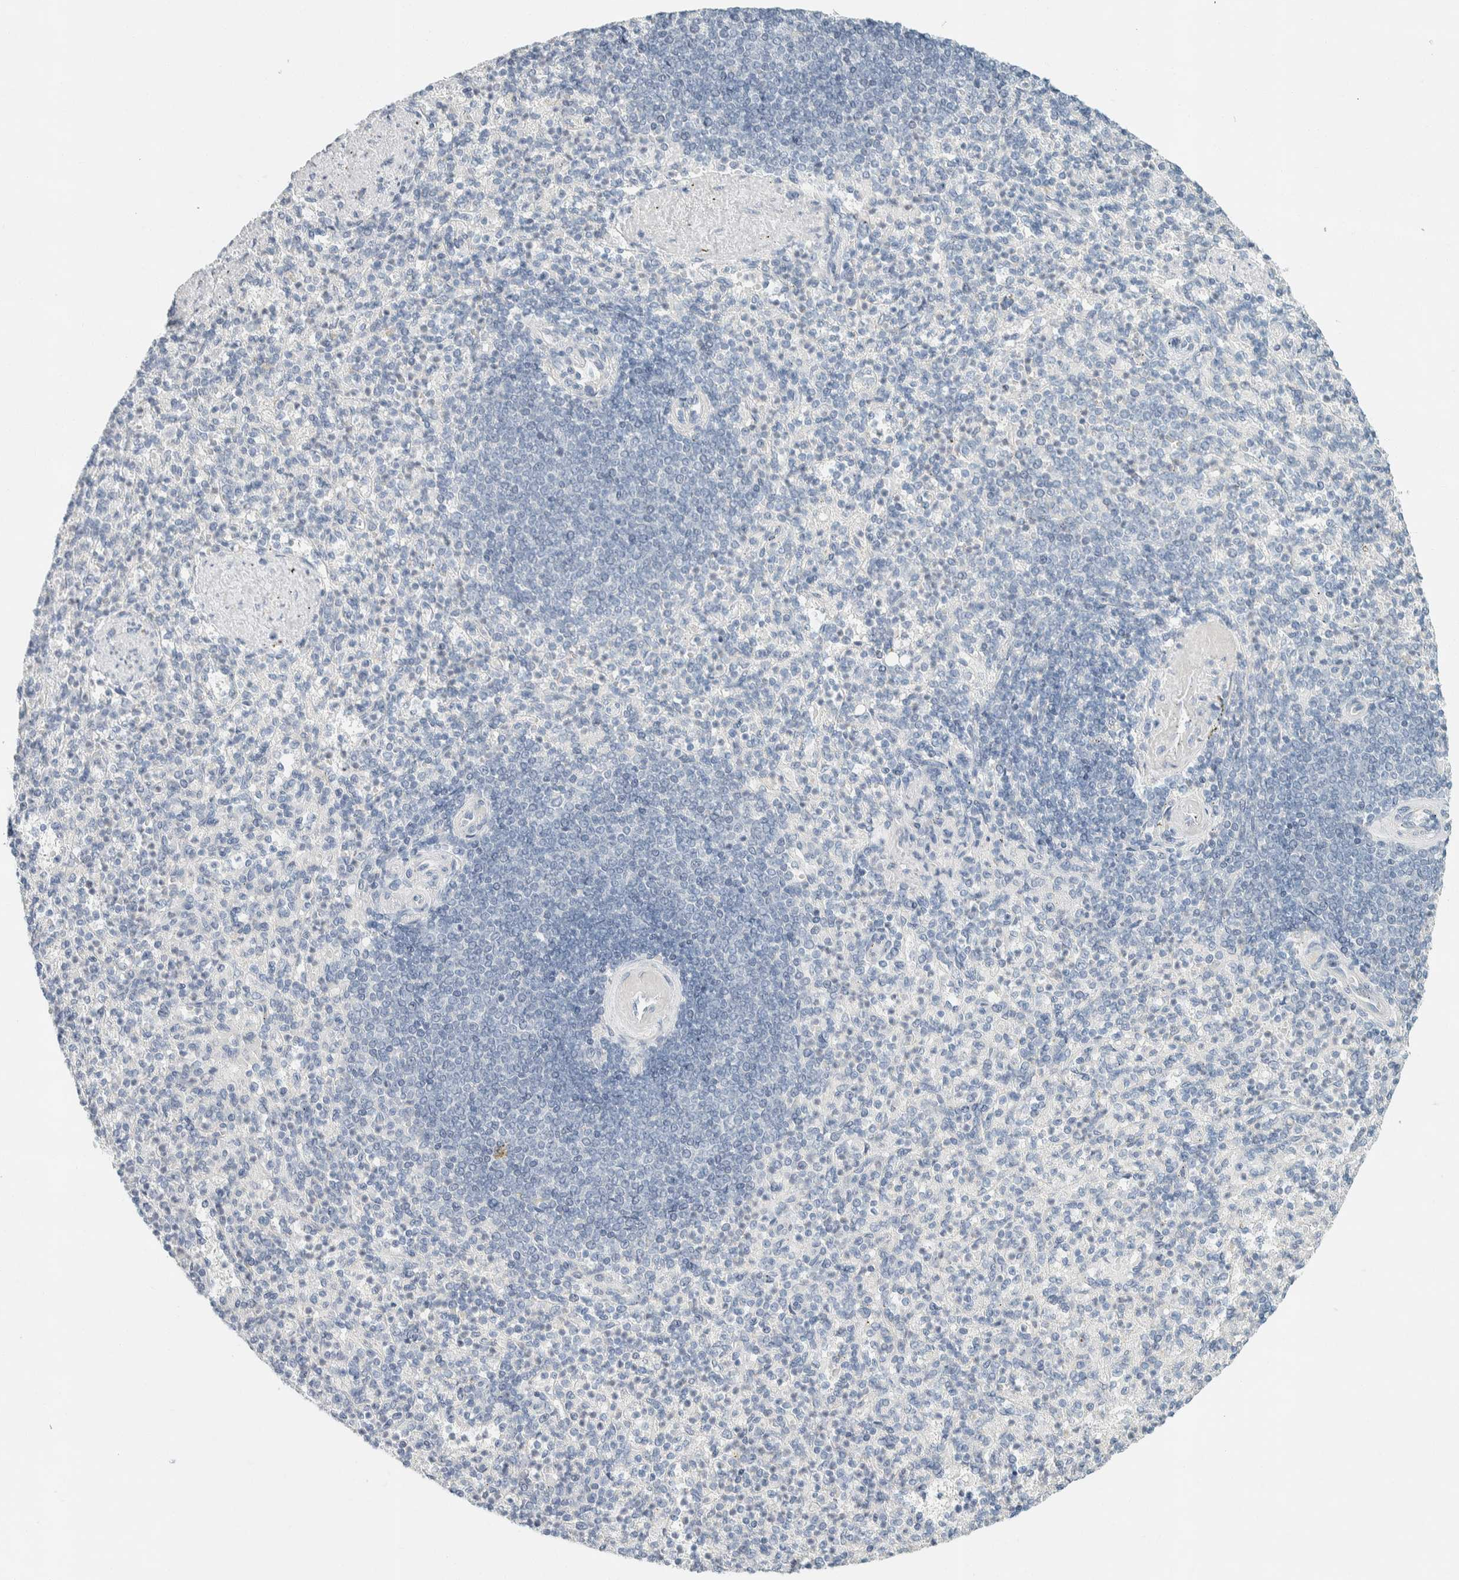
{"staining": {"intensity": "negative", "quantity": "none", "location": "none"}, "tissue": "spleen", "cell_type": "Cells in red pulp", "image_type": "normal", "snomed": [{"axis": "morphology", "description": "Normal tissue, NOS"}, {"axis": "topography", "description": "Spleen"}], "caption": "IHC image of benign spleen: human spleen stained with DAB shows no significant protein expression in cells in red pulp.", "gene": "ALOX12B", "patient": {"sex": "female", "age": 74}}